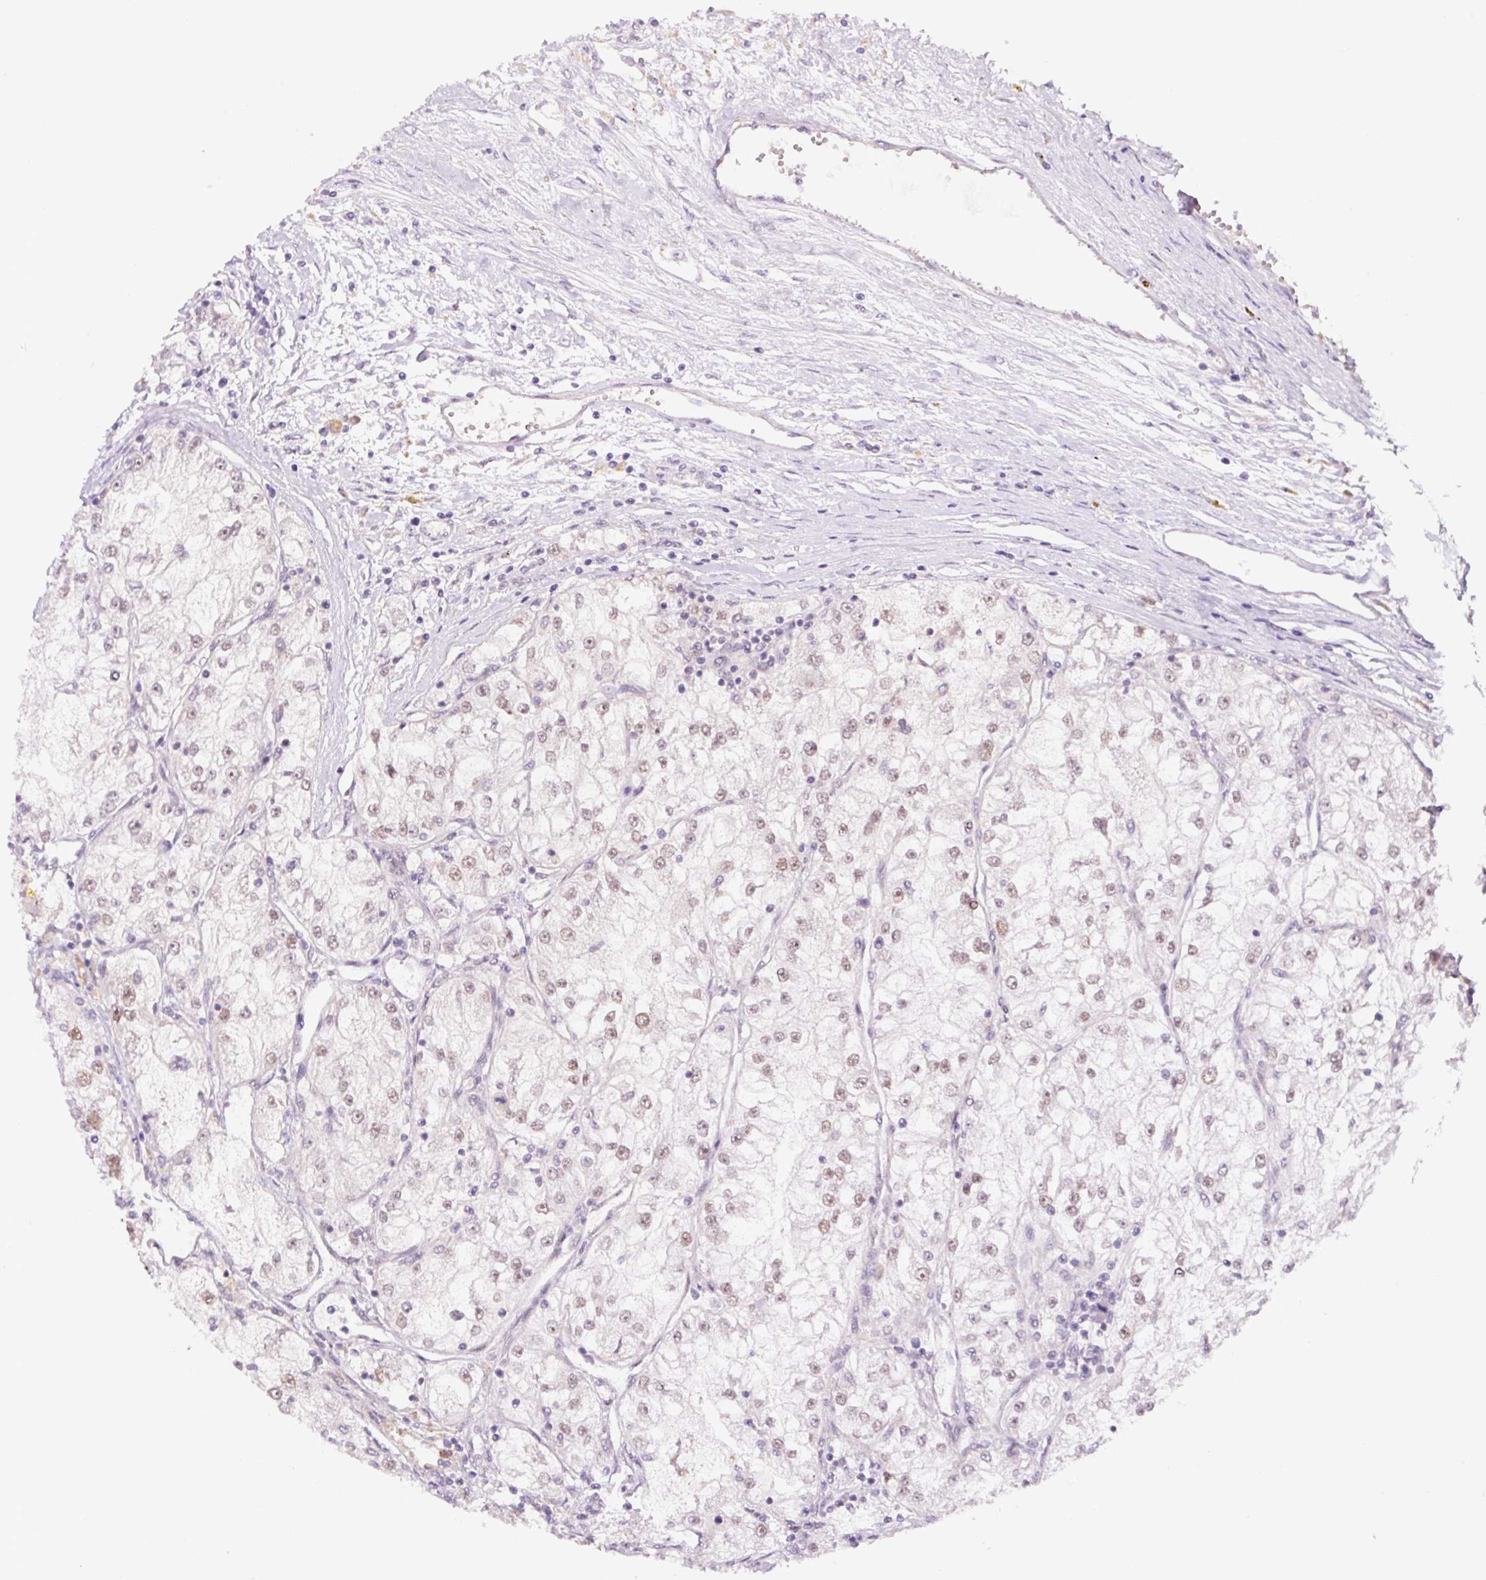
{"staining": {"intensity": "moderate", "quantity": "25%-75%", "location": "nuclear"}, "tissue": "renal cancer", "cell_type": "Tumor cells", "image_type": "cancer", "snomed": [{"axis": "morphology", "description": "Adenocarcinoma, NOS"}, {"axis": "topography", "description": "Kidney"}], "caption": "An image of human adenocarcinoma (renal) stained for a protein exhibits moderate nuclear brown staining in tumor cells.", "gene": "PCK2", "patient": {"sex": "female", "age": 72}}